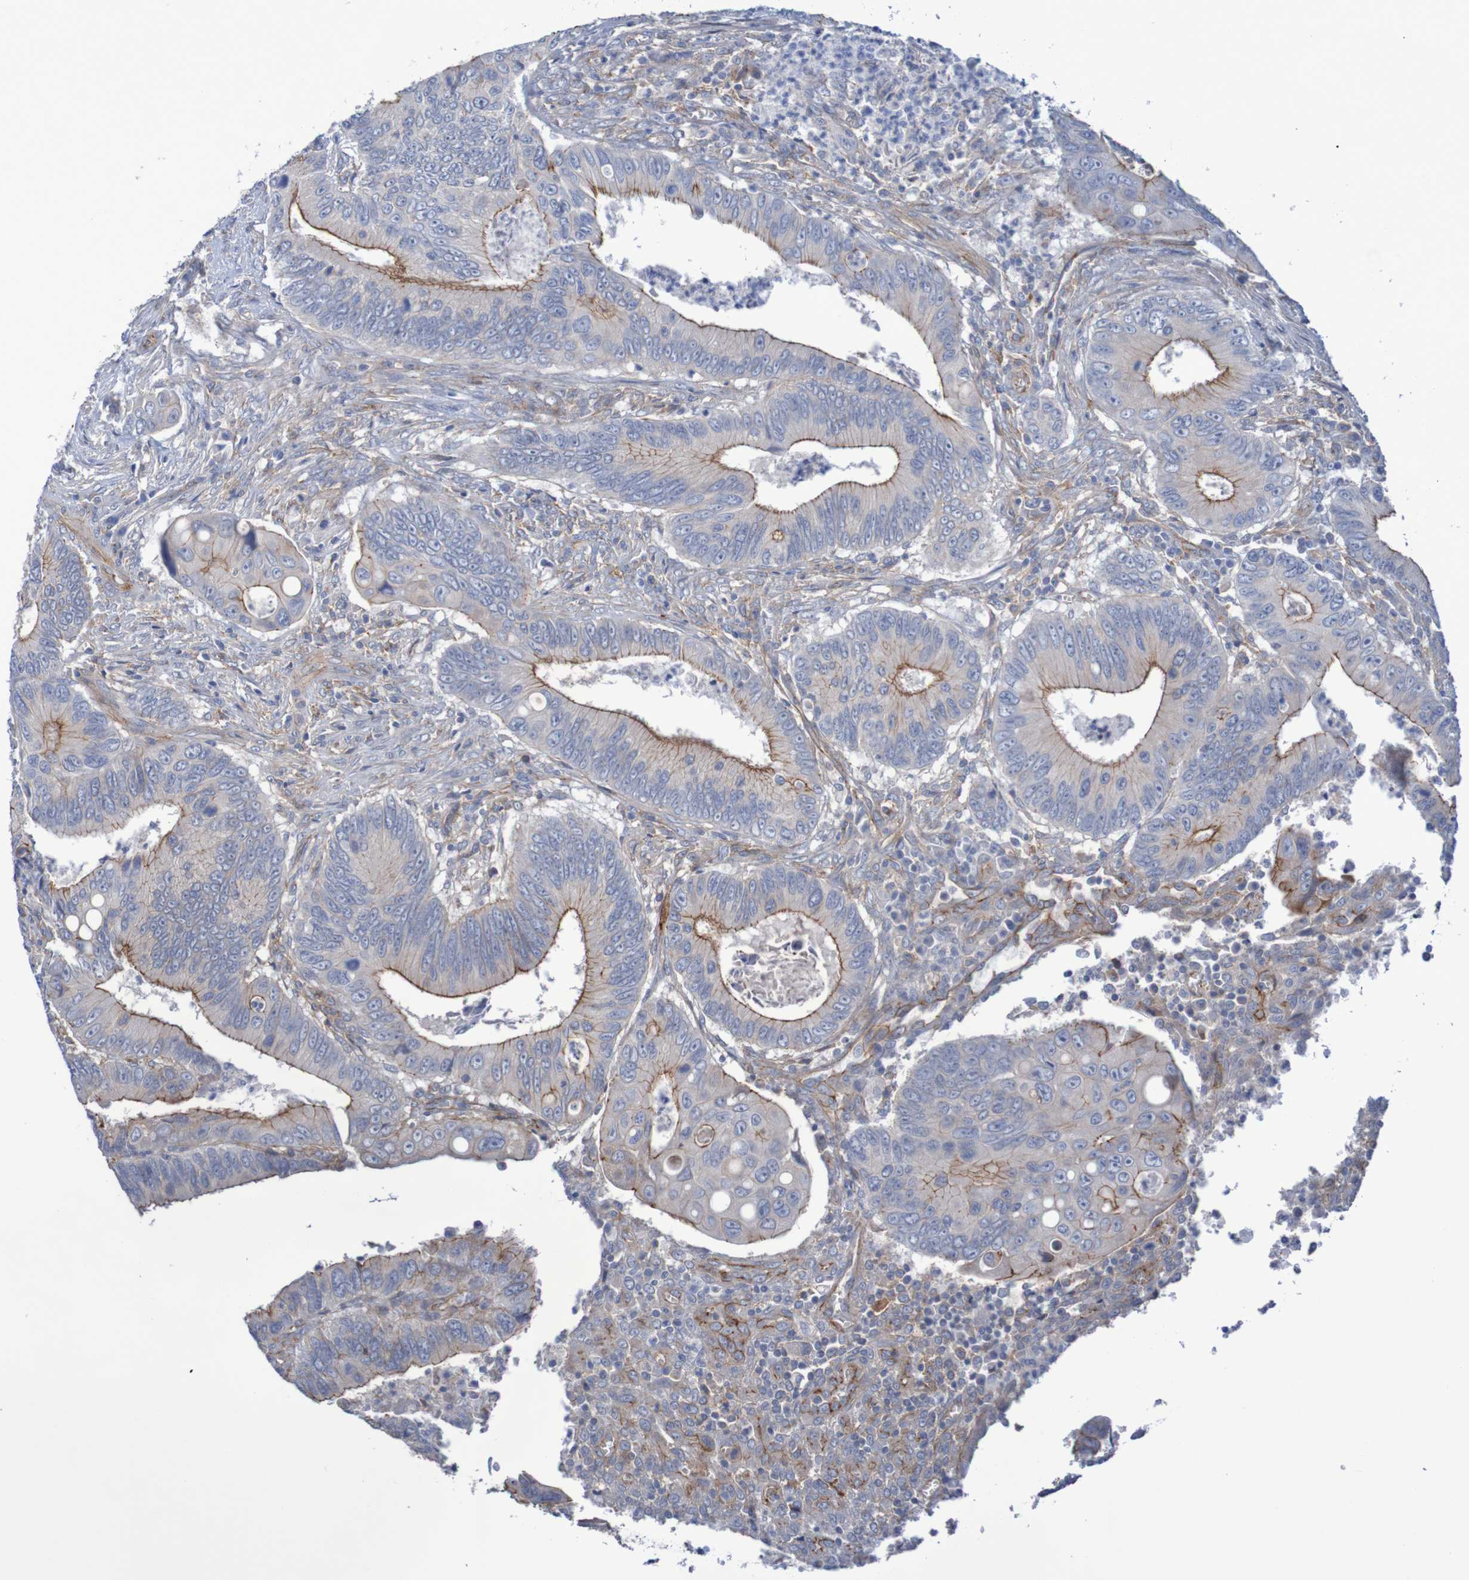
{"staining": {"intensity": "moderate", "quantity": "25%-75%", "location": "cytoplasmic/membranous"}, "tissue": "colorectal cancer", "cell_type": "Tumor cells", "image_type": "cancer", "snomed": [{"axis": "morphology", "description": "Inflammation, NOS"}, {"axis": "morphology", "description": "Adenocarcinoma, NOS"}, {"axis": "topography", "description": "Colon"}], "caption": "Human colorectal adenocarcinoma stained with a protein marker demonstrates moderate staining in tumor cells.", "gene": "NECTIN2", "patient": {"sex": "male", "age": 72}}